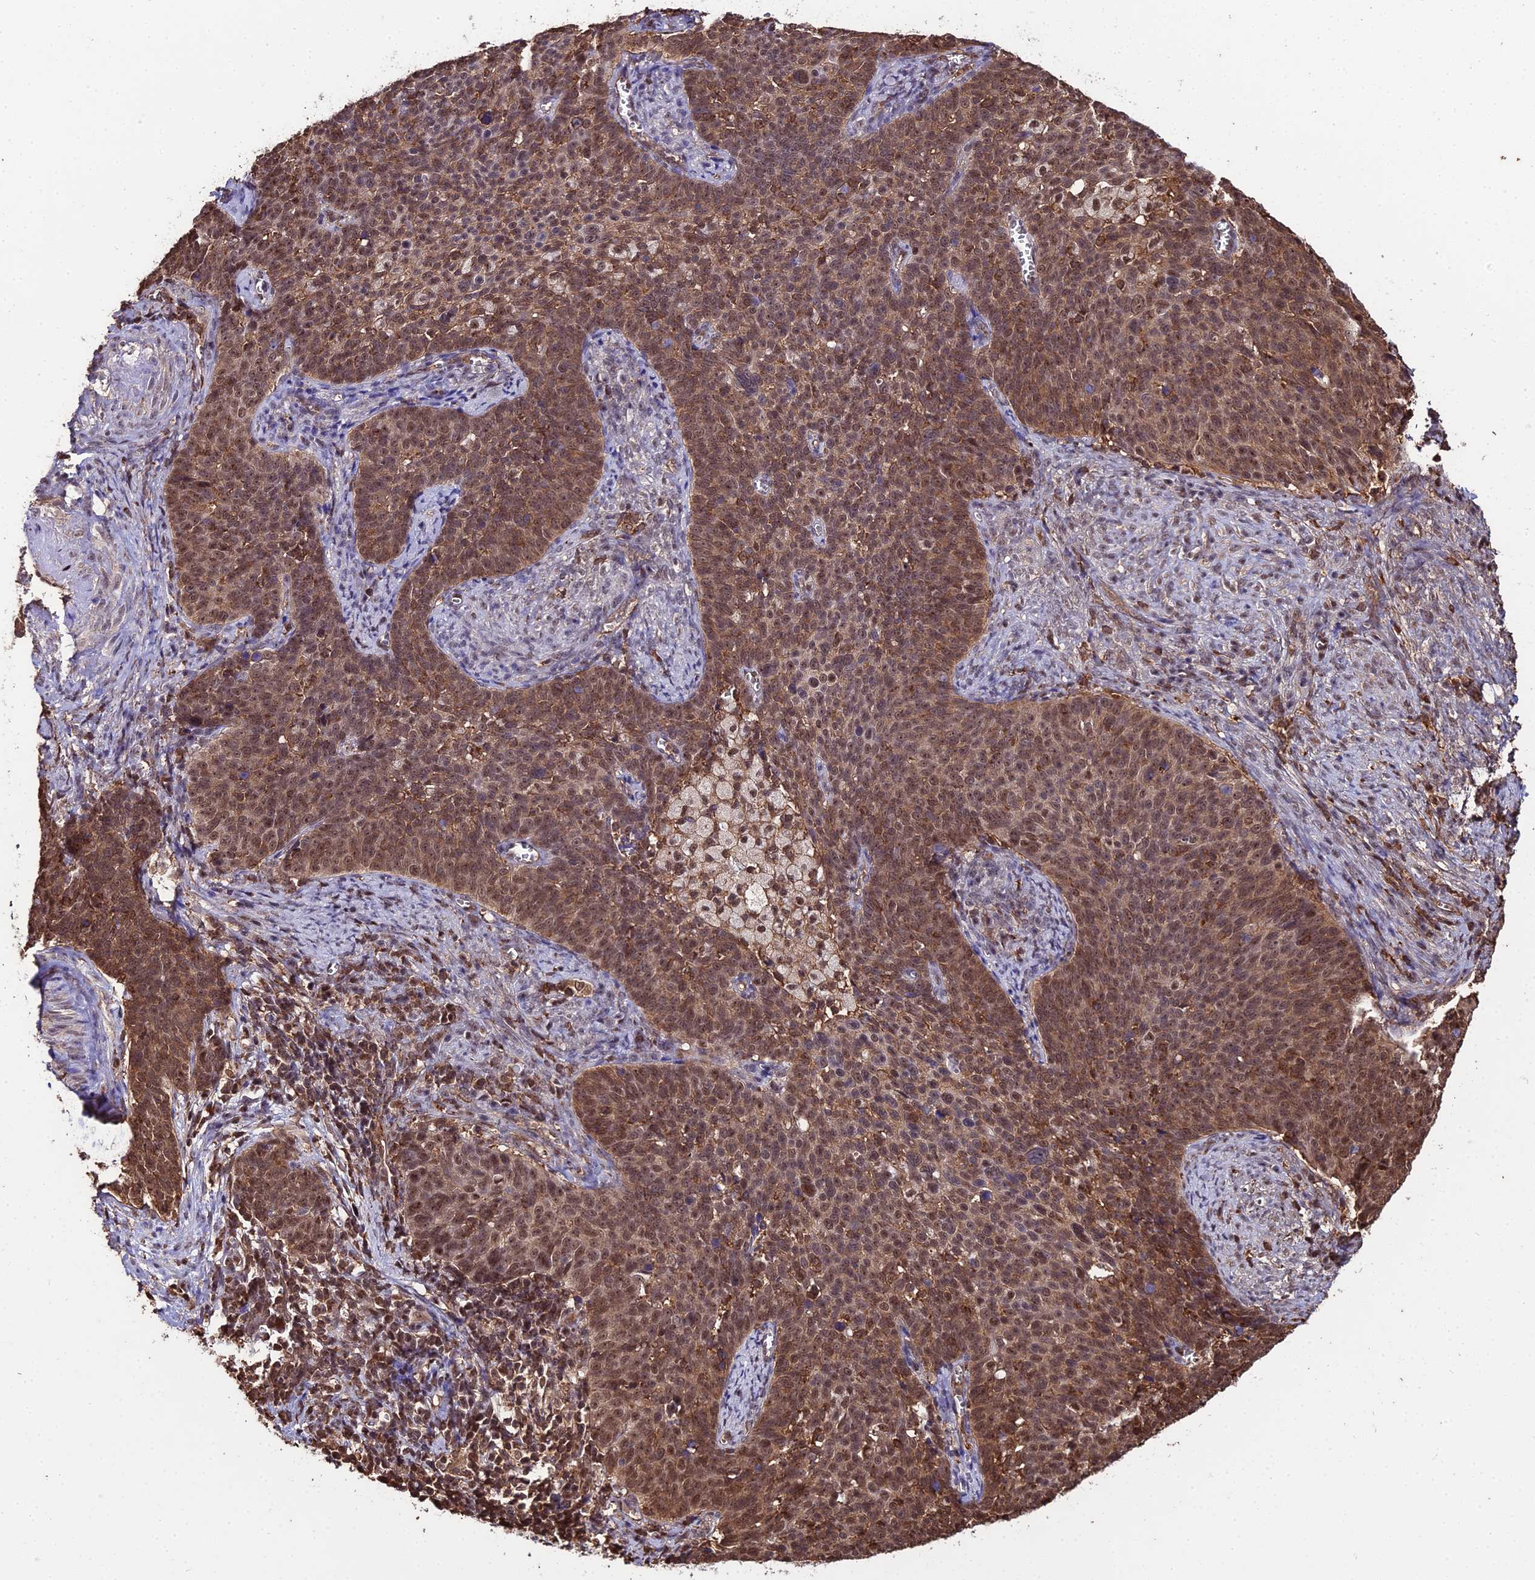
{"staining": {"intensity": "moderate", "quantity": ">75%", "location": "cytoplasmic/membranous,nuclear"}, "tissue": "cervical cancer", "cell_type": "Tumor cells", "image_type": "cancer", "snomed": [{"axis": "morphology", "description": "Normal tissue, NOS"}, {"axis": "morphology", "description": "Squamous cell carcinoma, NOS"}, {"axis": "topography", "description": "Cervix"}], "caption": "Immunohistochemistry (IHC) staining of squamous cell carcinoma (cervical), which exhibits medium levels of moderate cytoplasmic/membranous and nuclear staining in approximately >75% of tumor cells indicating moderate cytoplasmic/membranous and nuclear protein positivity. The staining was performed using DAB (3,3'-diaminobenzidine) (brown) for protein detection and nuclei were counterstained in hematoxylin (blue).", "gene": "PPP4C", "patient": {"sex": "female", "age": 39}}